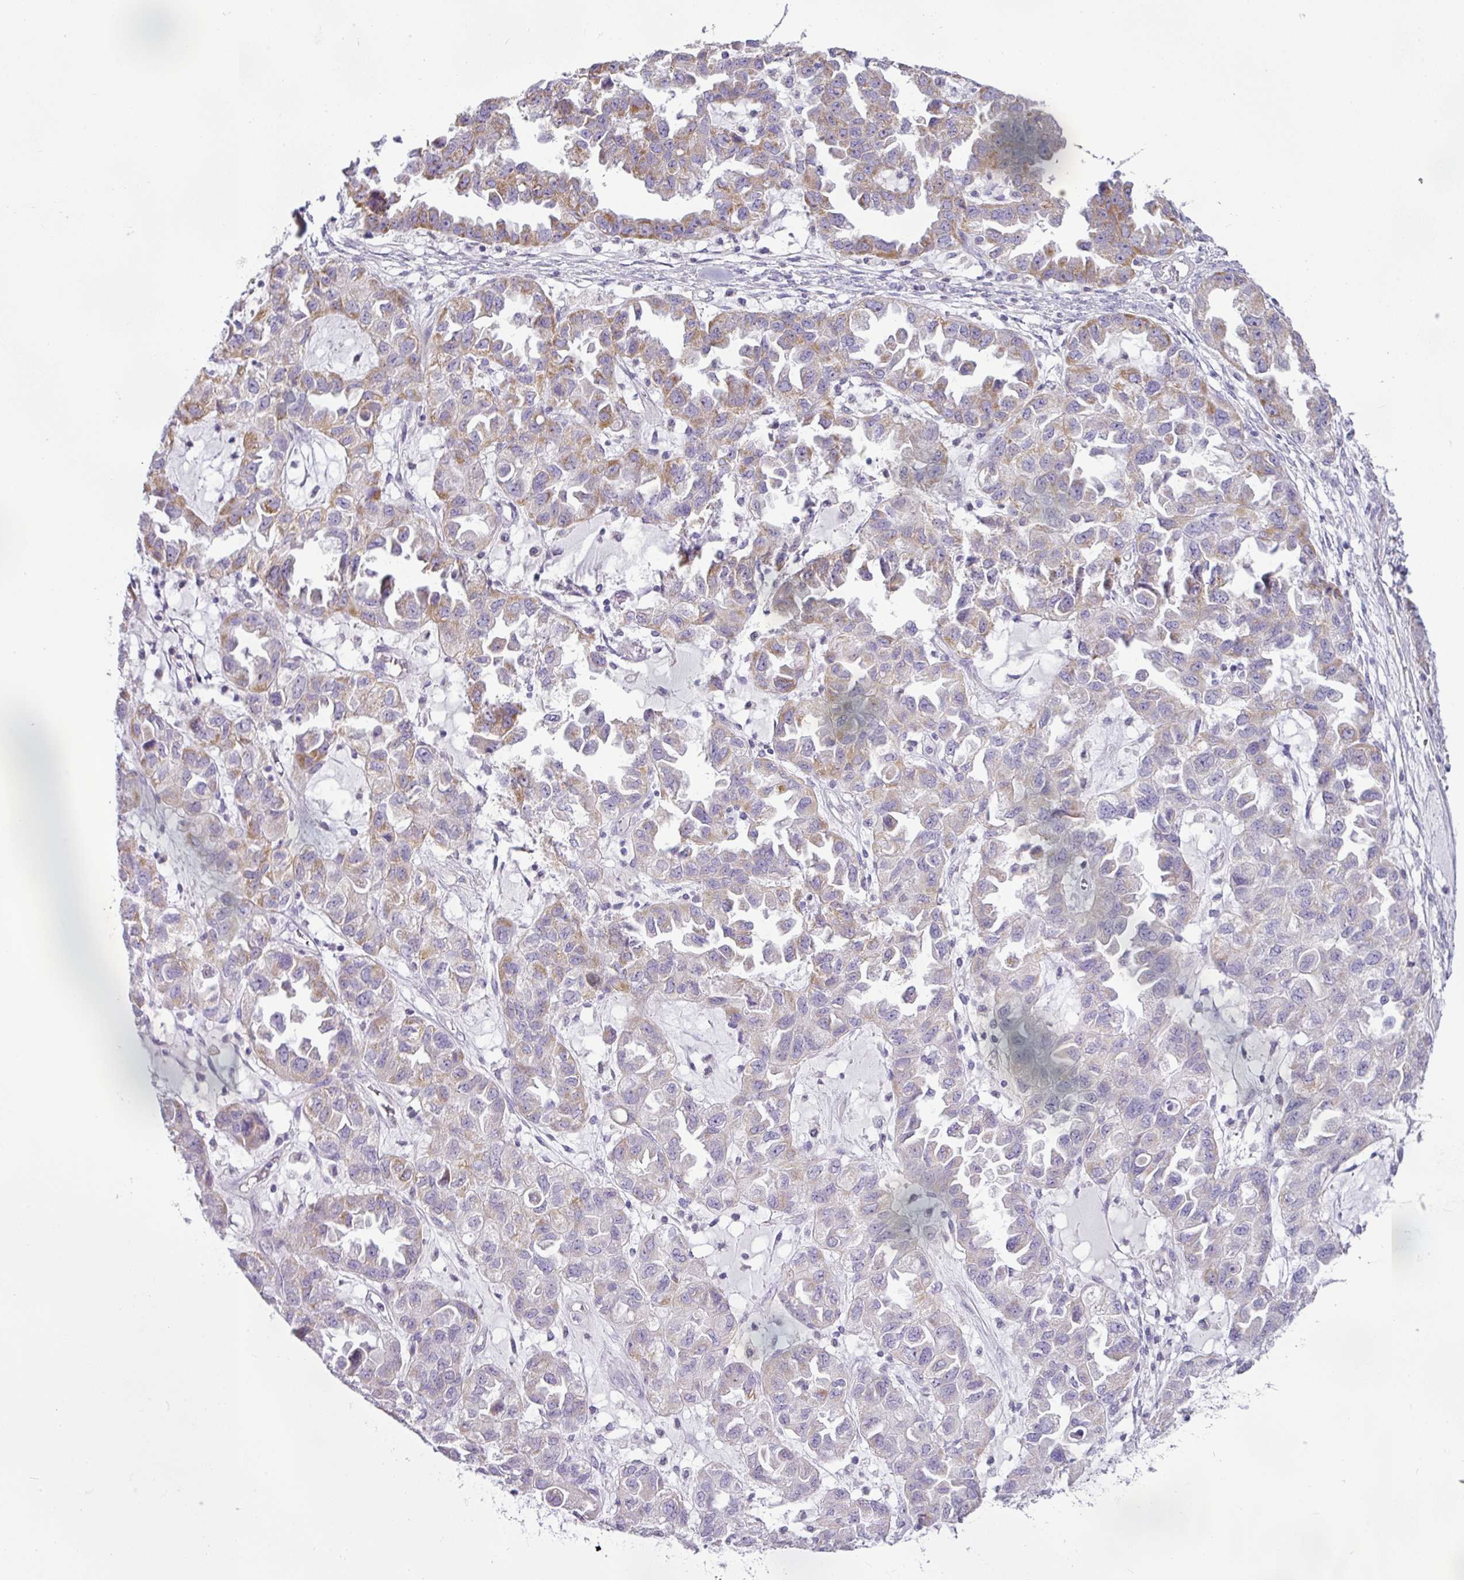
{"staining": {"intensity": "moderate", "quantity": "25%-75%", "location": "cytoplasmic/membranous"}, "tissue": "ovarian cancer", "cell_type": "Tumor cells", "image_type": "cancer", "snomed": [{"axis": "morphology", "description": "Cystadenocarcinoma, serous, NOS"}, {"axis": "topography", "description": "Ovary"}], "caption": "A brown stain highlights moderate cytoplasmic/membranous expression of a protein in ovarian cancer (serous cystadenocarcinoma) tumor cells.", "gene": "HMCN2", "patient": {"sex": "female", "age": 84}}